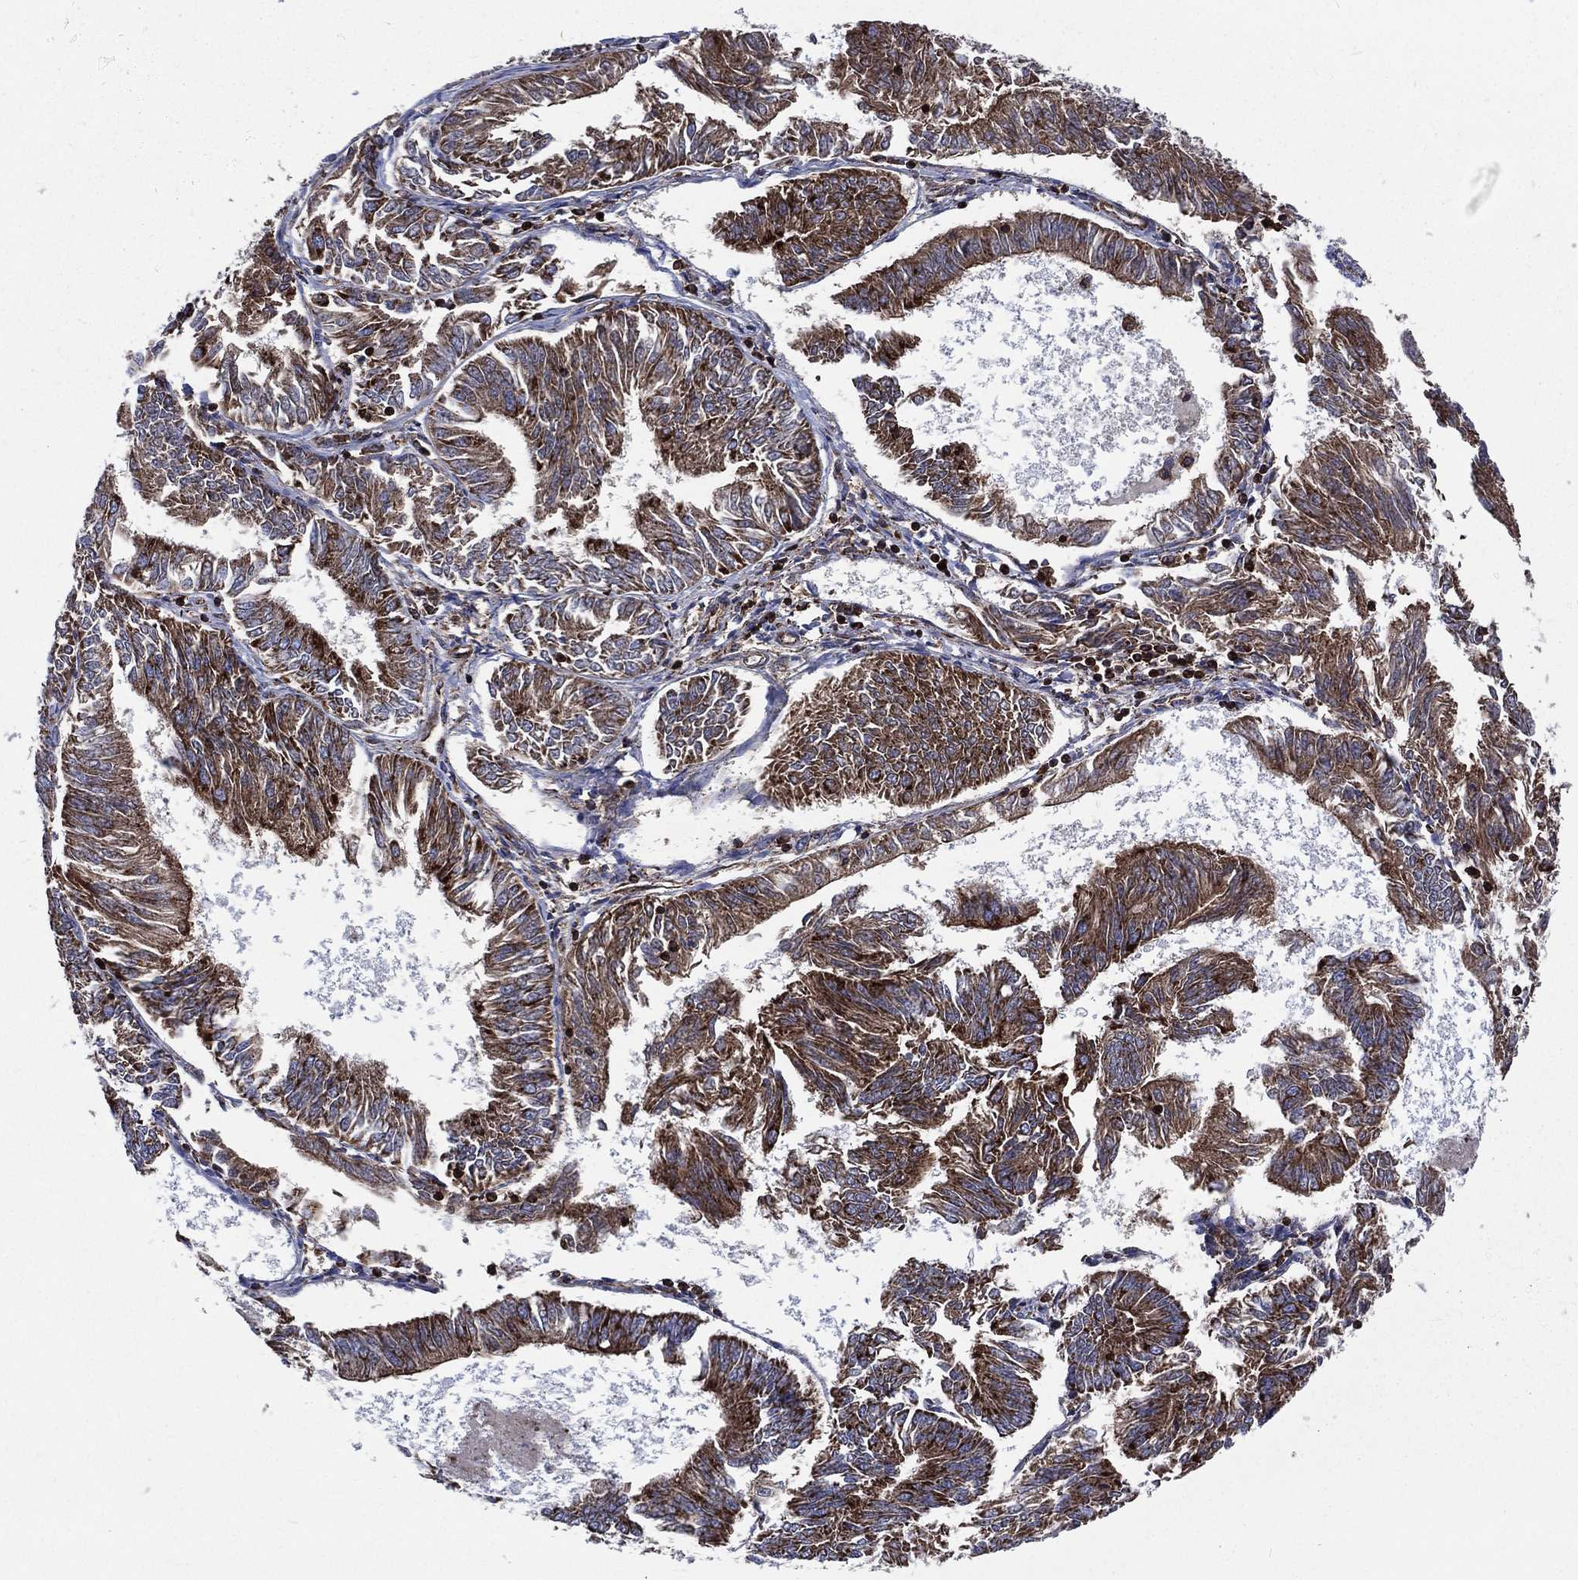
{"staining": {"intensity": "strong", "quantity": ">75%", "location": "cytoplasmic/membranous"}, "tissue": "endometrial cancer", "cell_type": "Tumor cells", "image_type": "cancer", "snomed": [{"axis": "morphology", "description": "Adenocarcinoma, NOS"}, {"axis": "topography", "description": "Endometrium"}], "caption": "IHC of endometrial cancer (adenocarcinoma) demonstrates high levels of strong cytoplasmic/membranous expression in about >75% of tumor cells.", "gene": "ANKRD37", "patient": {"sex": "female", "age": 58}}